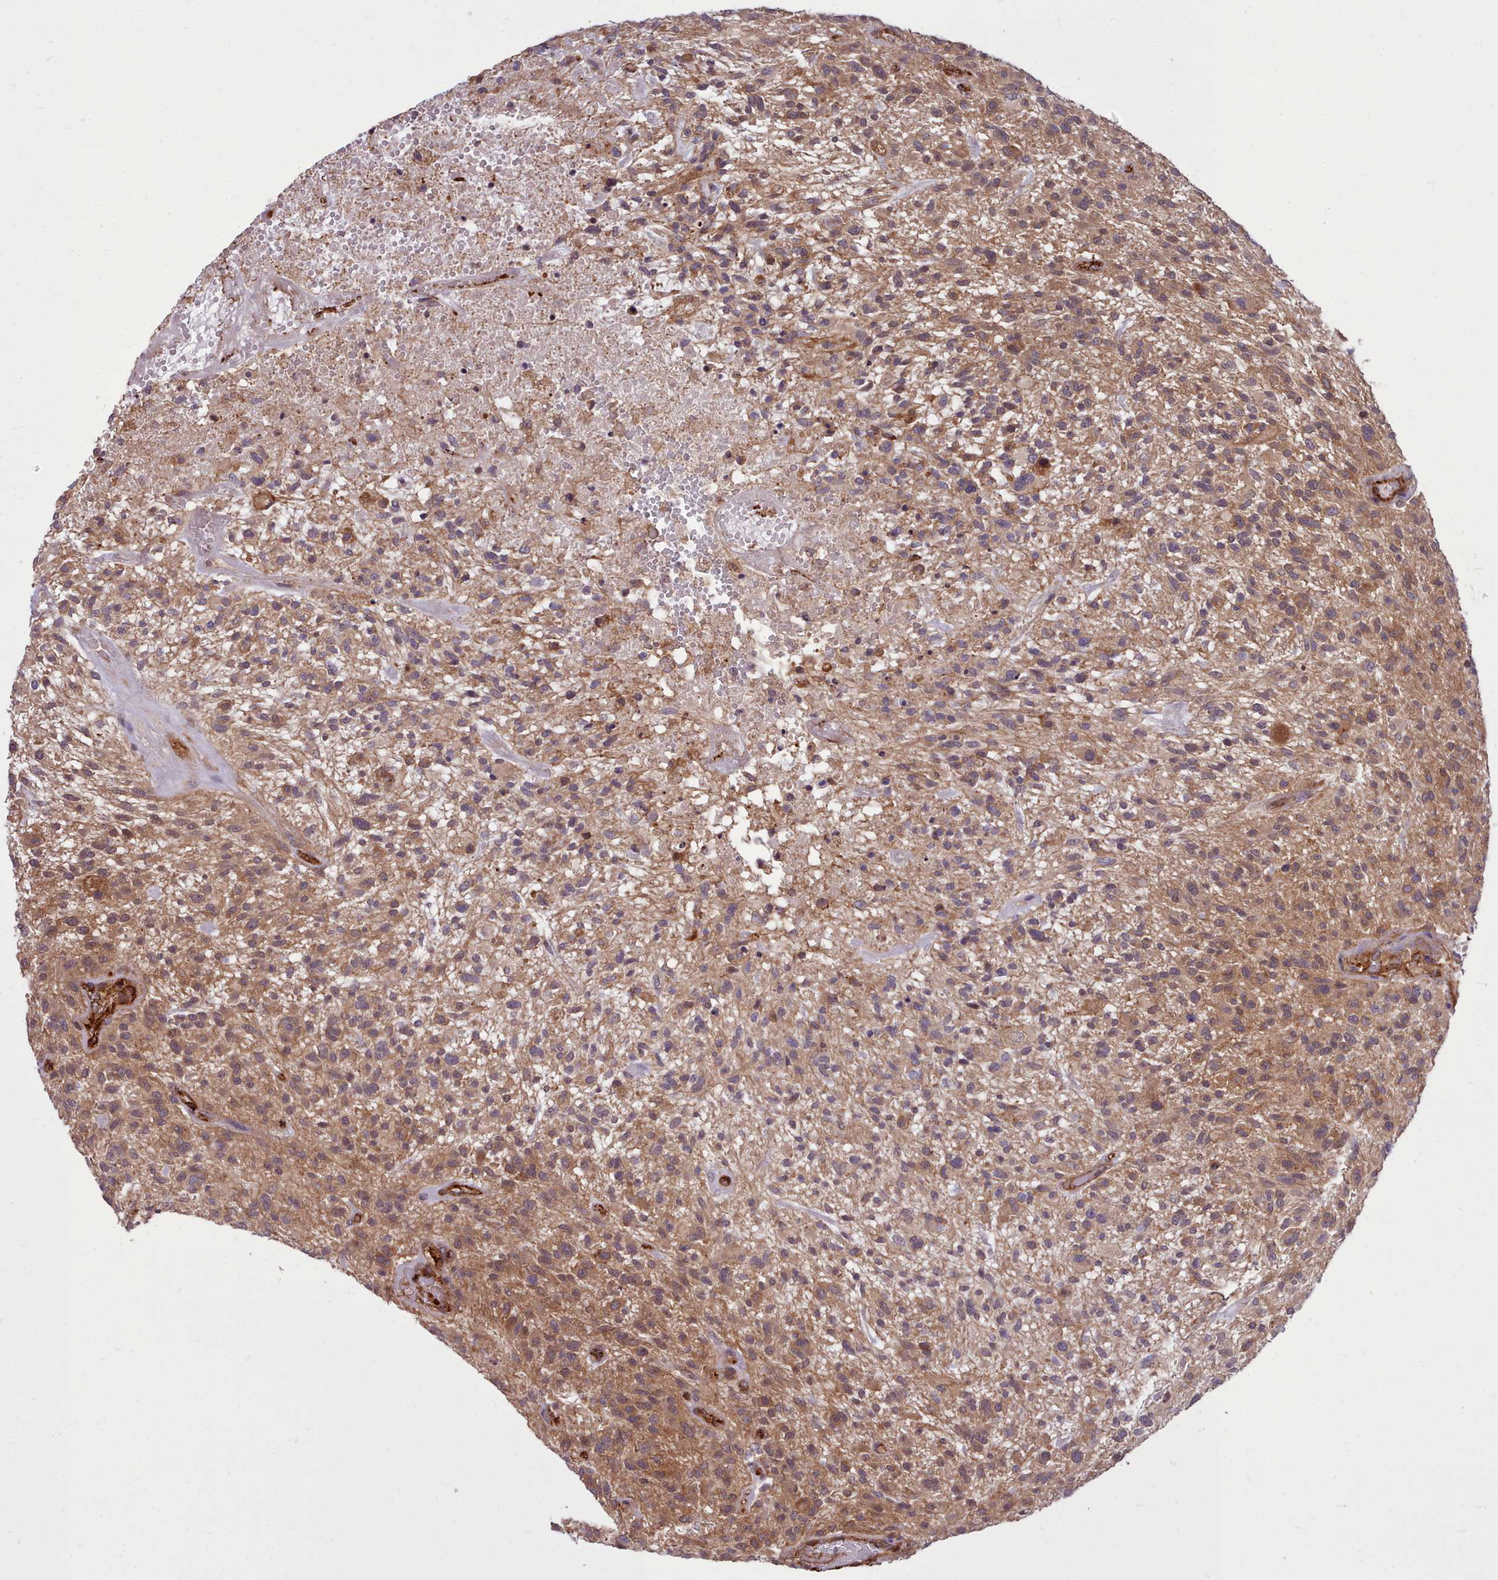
{"staining": {"intensity": "weak", "quantity": ">75%", "location": "cytoplasmic/membranous"}, "tissue": "glioma", "cell_type": "Tumor cells", "image_type": "cancer", "snomed": [{"axis": "morphology", "description": "Glioma, malignant, High grade"}, {"axis": "topography", "description": "Brain"}], "caption": "Immunohistochemical staining of human malignant high-grade glioma exhibits low levels of weak cytoplasmic/membranous expression in about >75% of tumor cells. (DAB IHC, brown staining for protein, blue staining for nuclei).", "gene": "STUB1", "patient": {"sex": "male", "age": 47}}